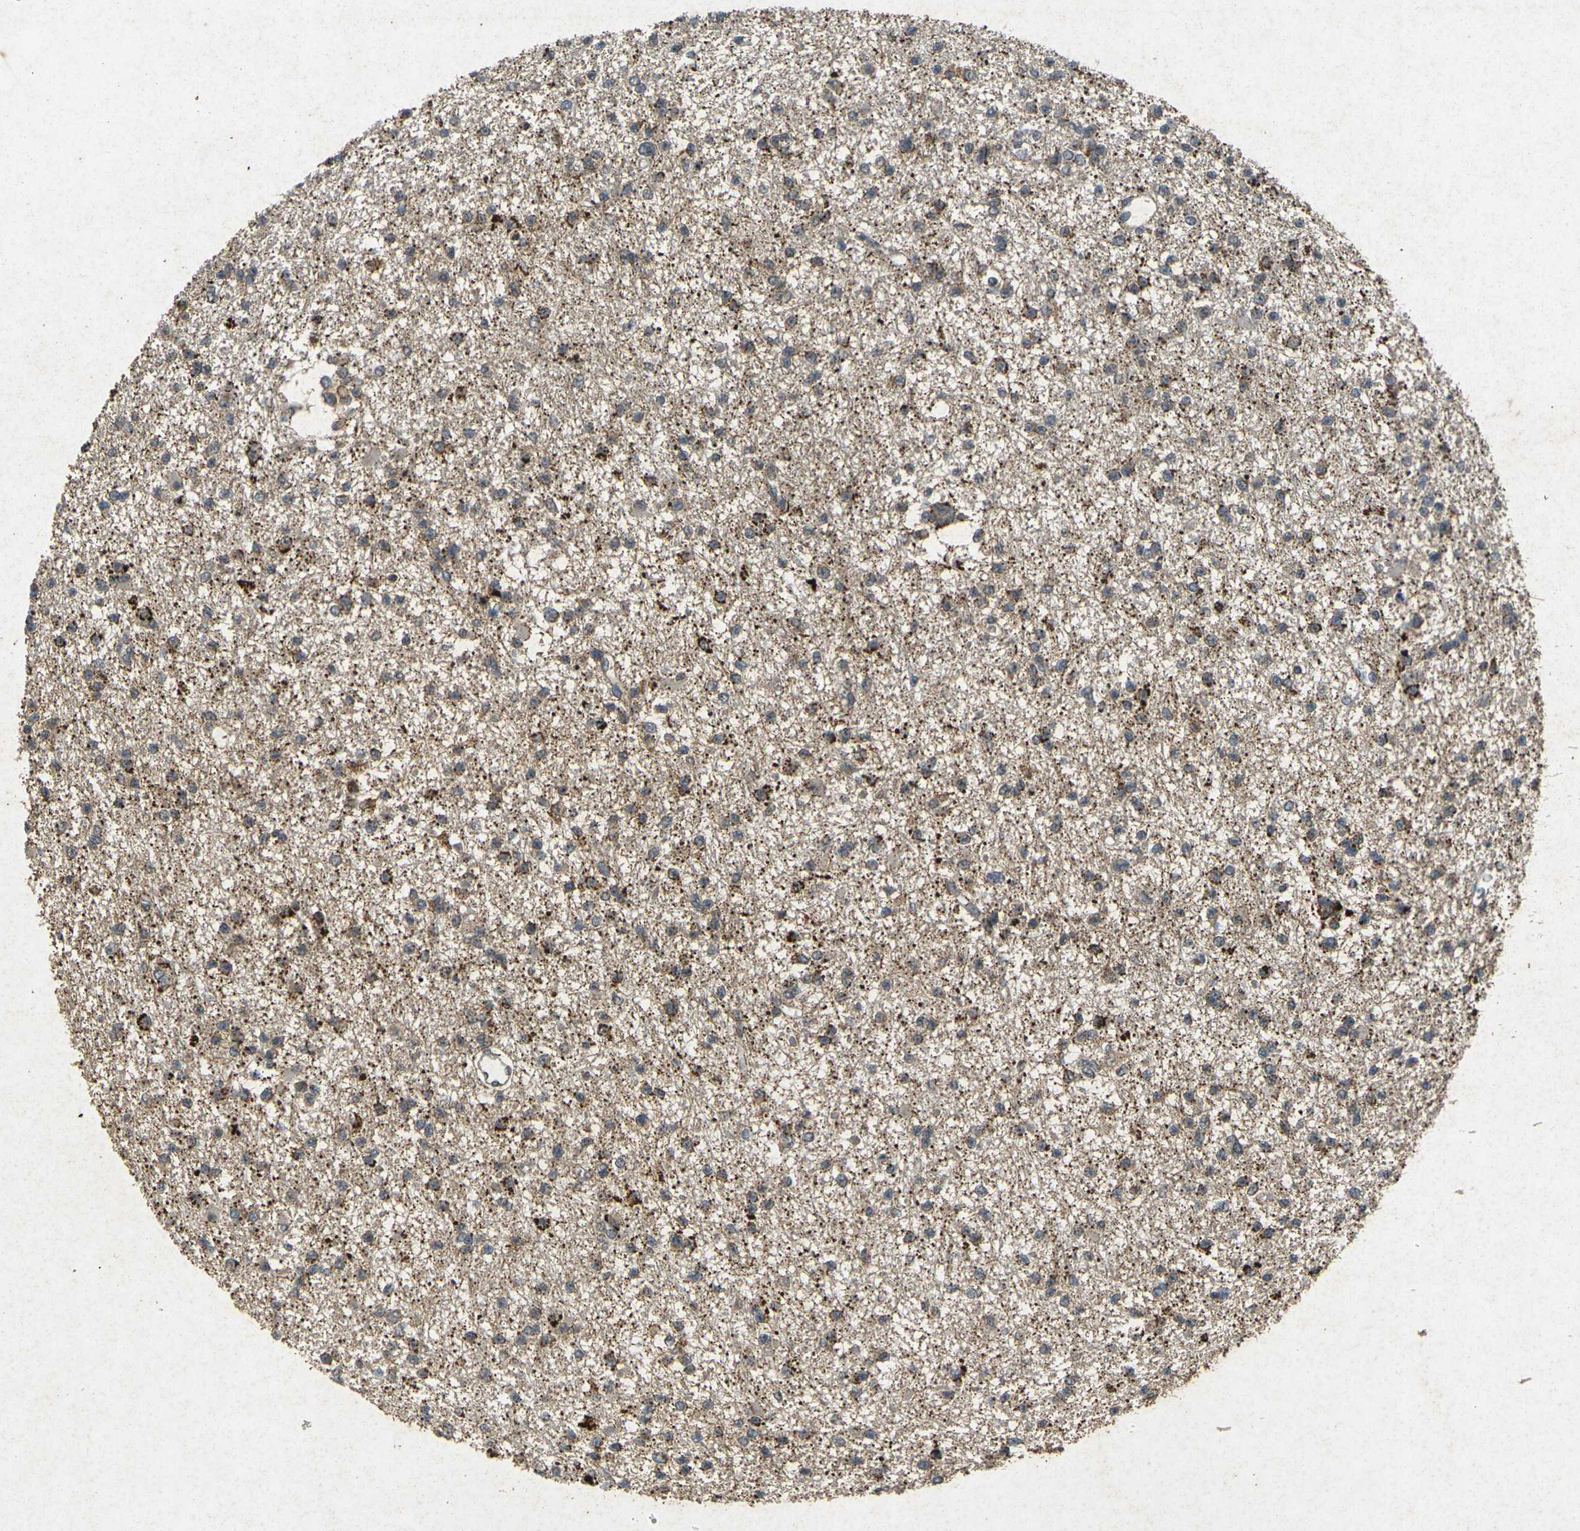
{"staining": {"intensity": "weak", "quantity": ">75%", "location": "cytoplasmic/membranous"}, "tissue": "glioma", "cell_type": "Tumor cells", "image_type": "cancer", "snomed": [{"axis": "morphology", "description": "Glioma, malignant, Low grade"}, {"axis": "topography", "description": "Brain"}], "caption": "A micrograph of malignant glioma (low-grade) stained for a protein reveals weak cytoplasmic/membranous brown staining in tumor cells.", "gene": "ERN1", "patient": {"sex": "female", "age": 22}}